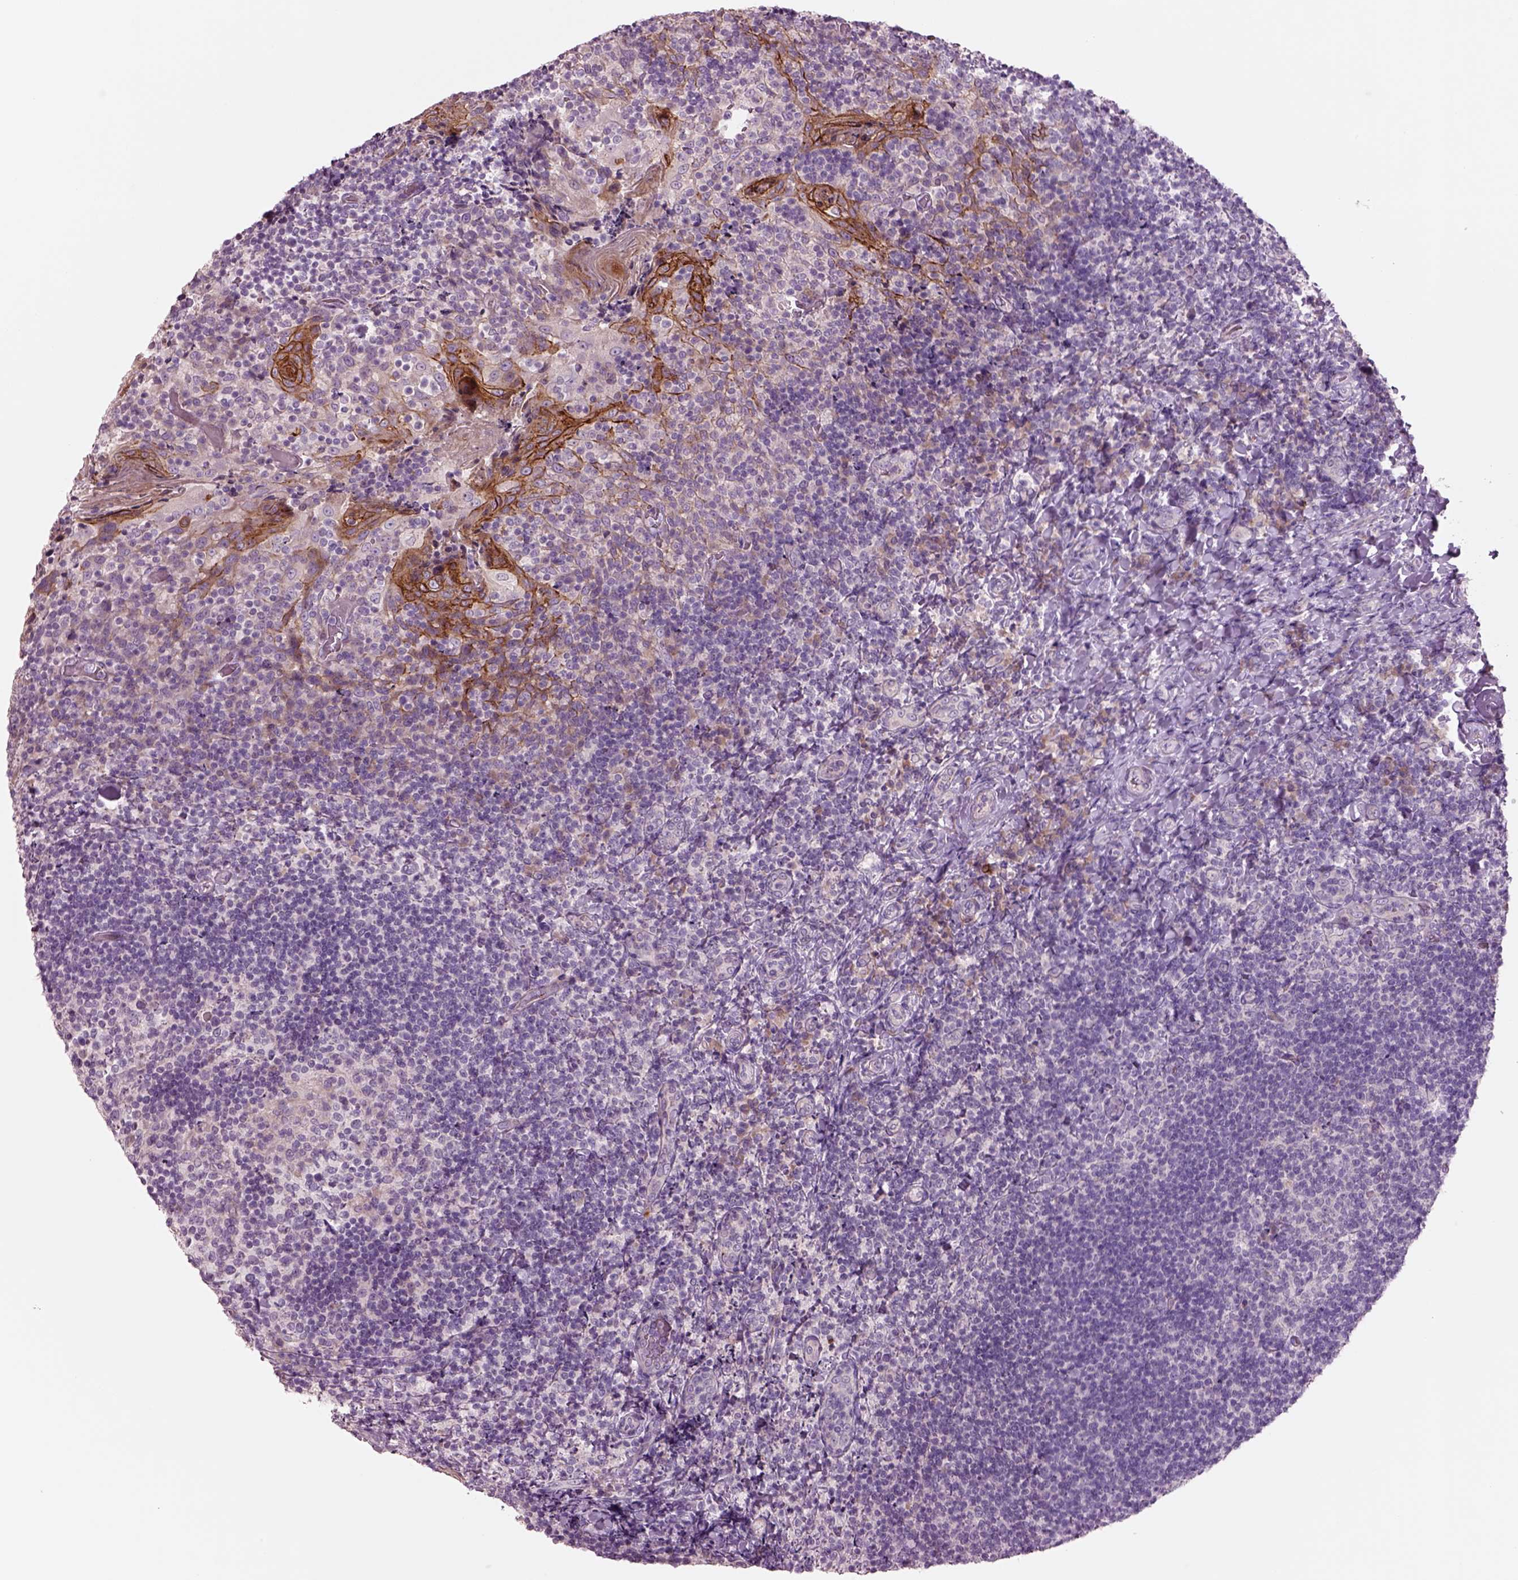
{"staining": {"intensity": "negative", "quantity": "none", "location": "none"}, "tissue": "tonsil", "cell_type": "Germinal center cells", "image_type": "normal", "snomed": [{"axis": "morphology", "description": "Normal tissue, NOS"}, {"axis": "topography", "description": "Tonsil"}], "caption": "DAB immunohistochemical staining of unremarkable tonsil demonstrates no significant positivity in germinal center cells.", "gene": "PLPP7", "patient": {"sex": "female", "age": 10}}